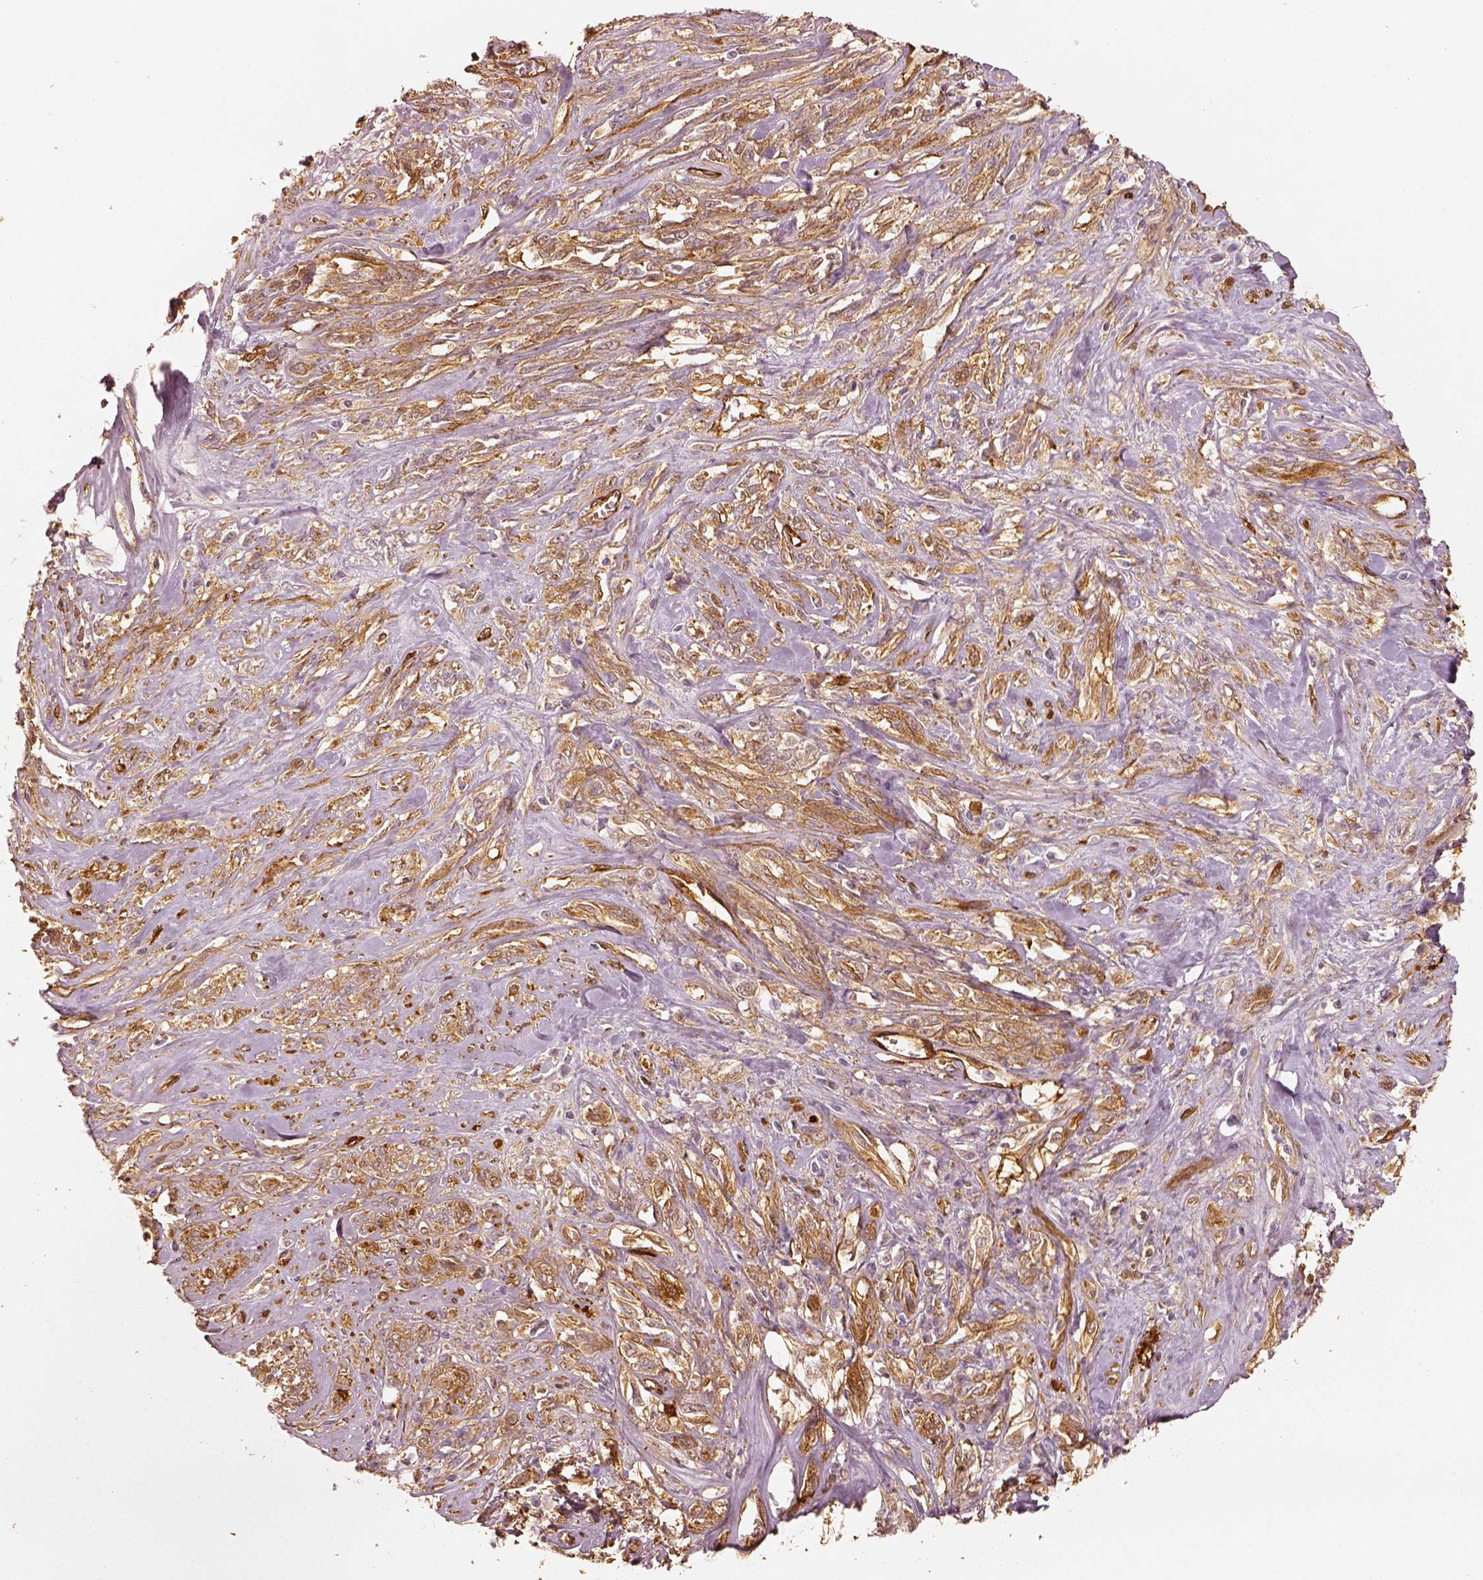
{"staining": {"intensity": "moderate", "quantity": ">75%", "location": "cytoplasmic/membranous"}, "tissue": "melanoma", "cell_type": "Tumor cells", "image_type": "cancer", "snomed": [{"axis": "morphology", "description": "Malignant melanoma, NOS"}, {"axis": "topography", "description": "Skin"}], "caption": "Immunohistochemistry of malignant melanoma demonstrates medium levels of moderate cytoplasmic/membranous staining in about >75% of tumor cells.", "gene": "FSCN1", "patient": {"sex": "female", "age": 91}}